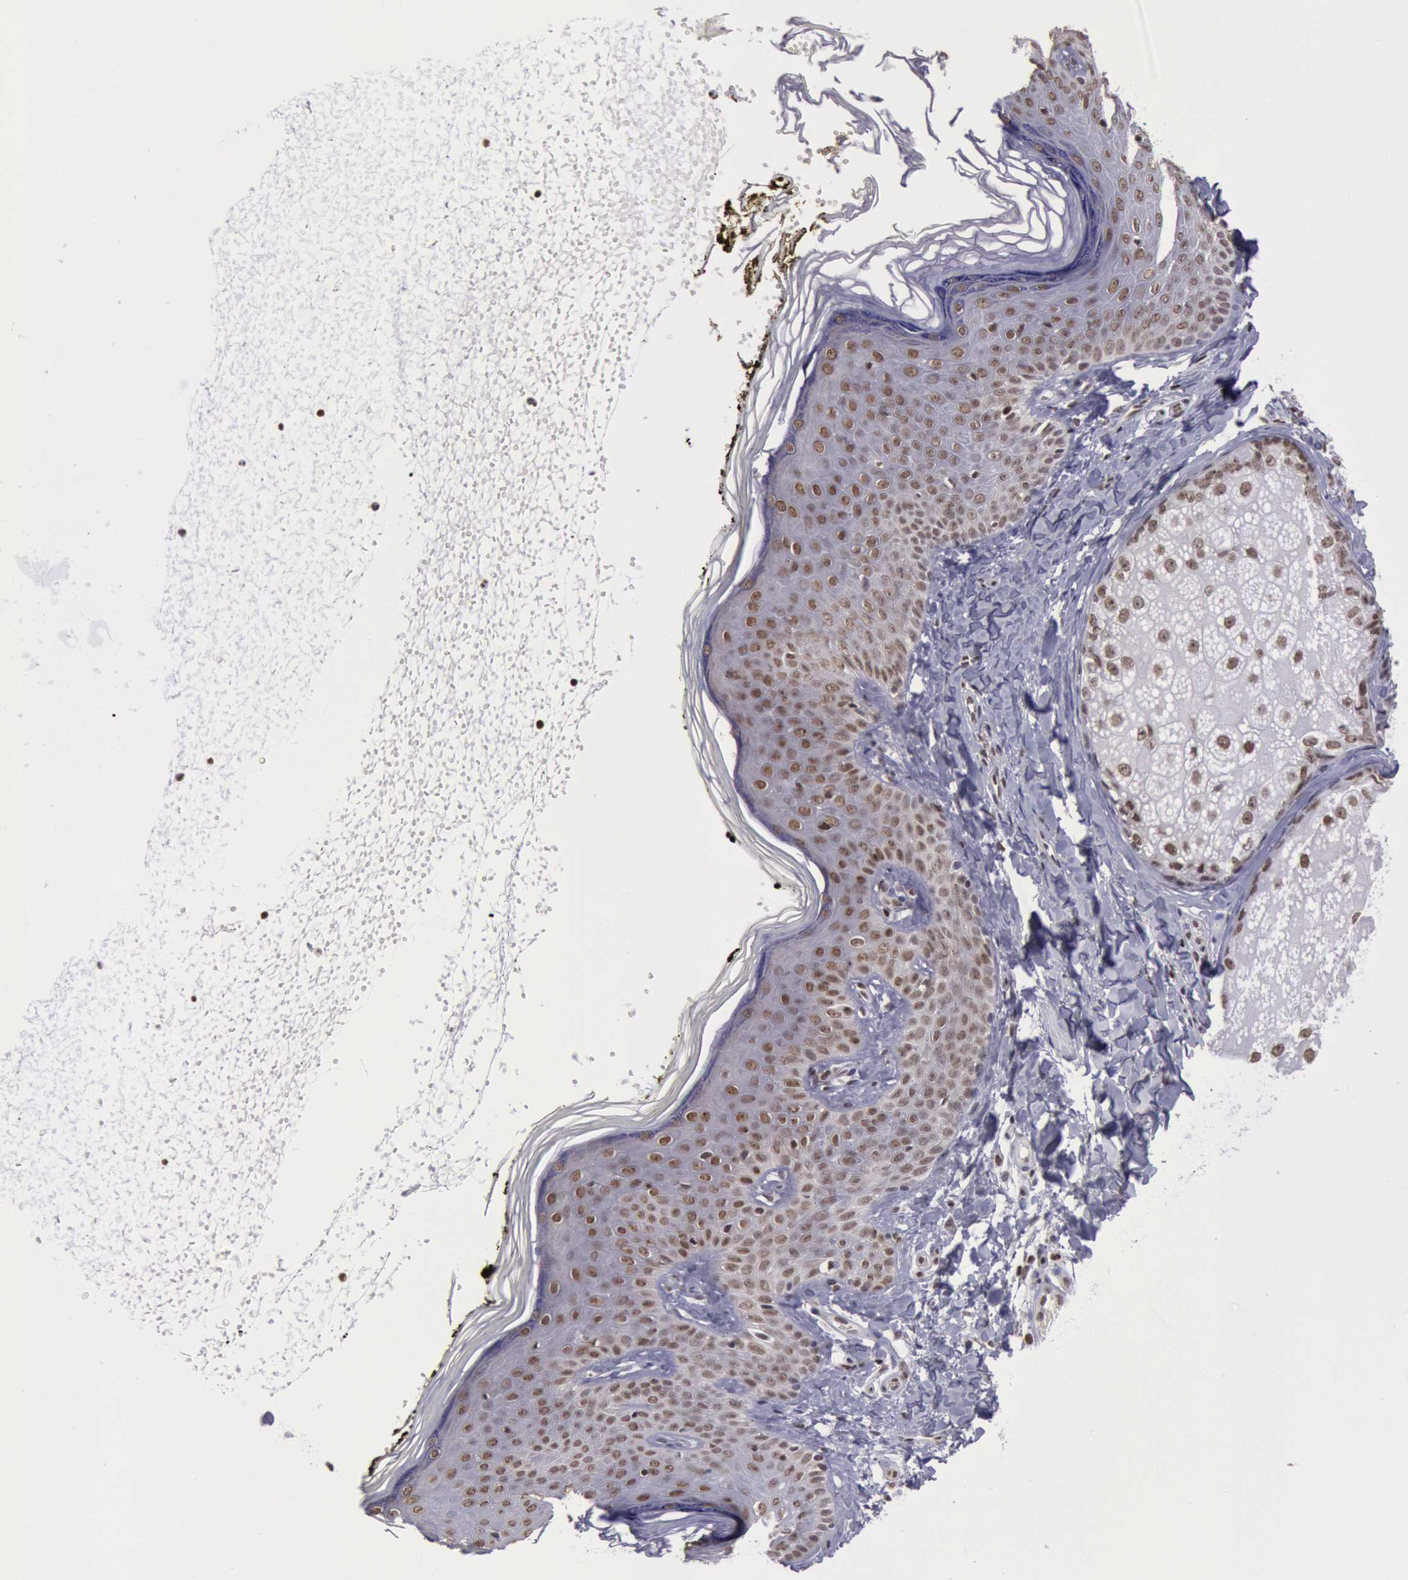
{"staining": {"intensity": "moderate", "quantity": ">75%", "location": "nuclear"}, "tissue": "skin", "cell_type": "Fibroblasts", "image_type": "normal", "snomed": [{"axis": "morphology", "description": "Normal tissue, NOS"}, {"axis": "topography", "description": "Skin"}], "caption": "The photomicrograph reveals staining of benign skin, revealing moderate nuclear protein positivity (brown color) within fibroblasts.", "gene": "NKAP", "patient": {"sex": "female", "age": 15}}